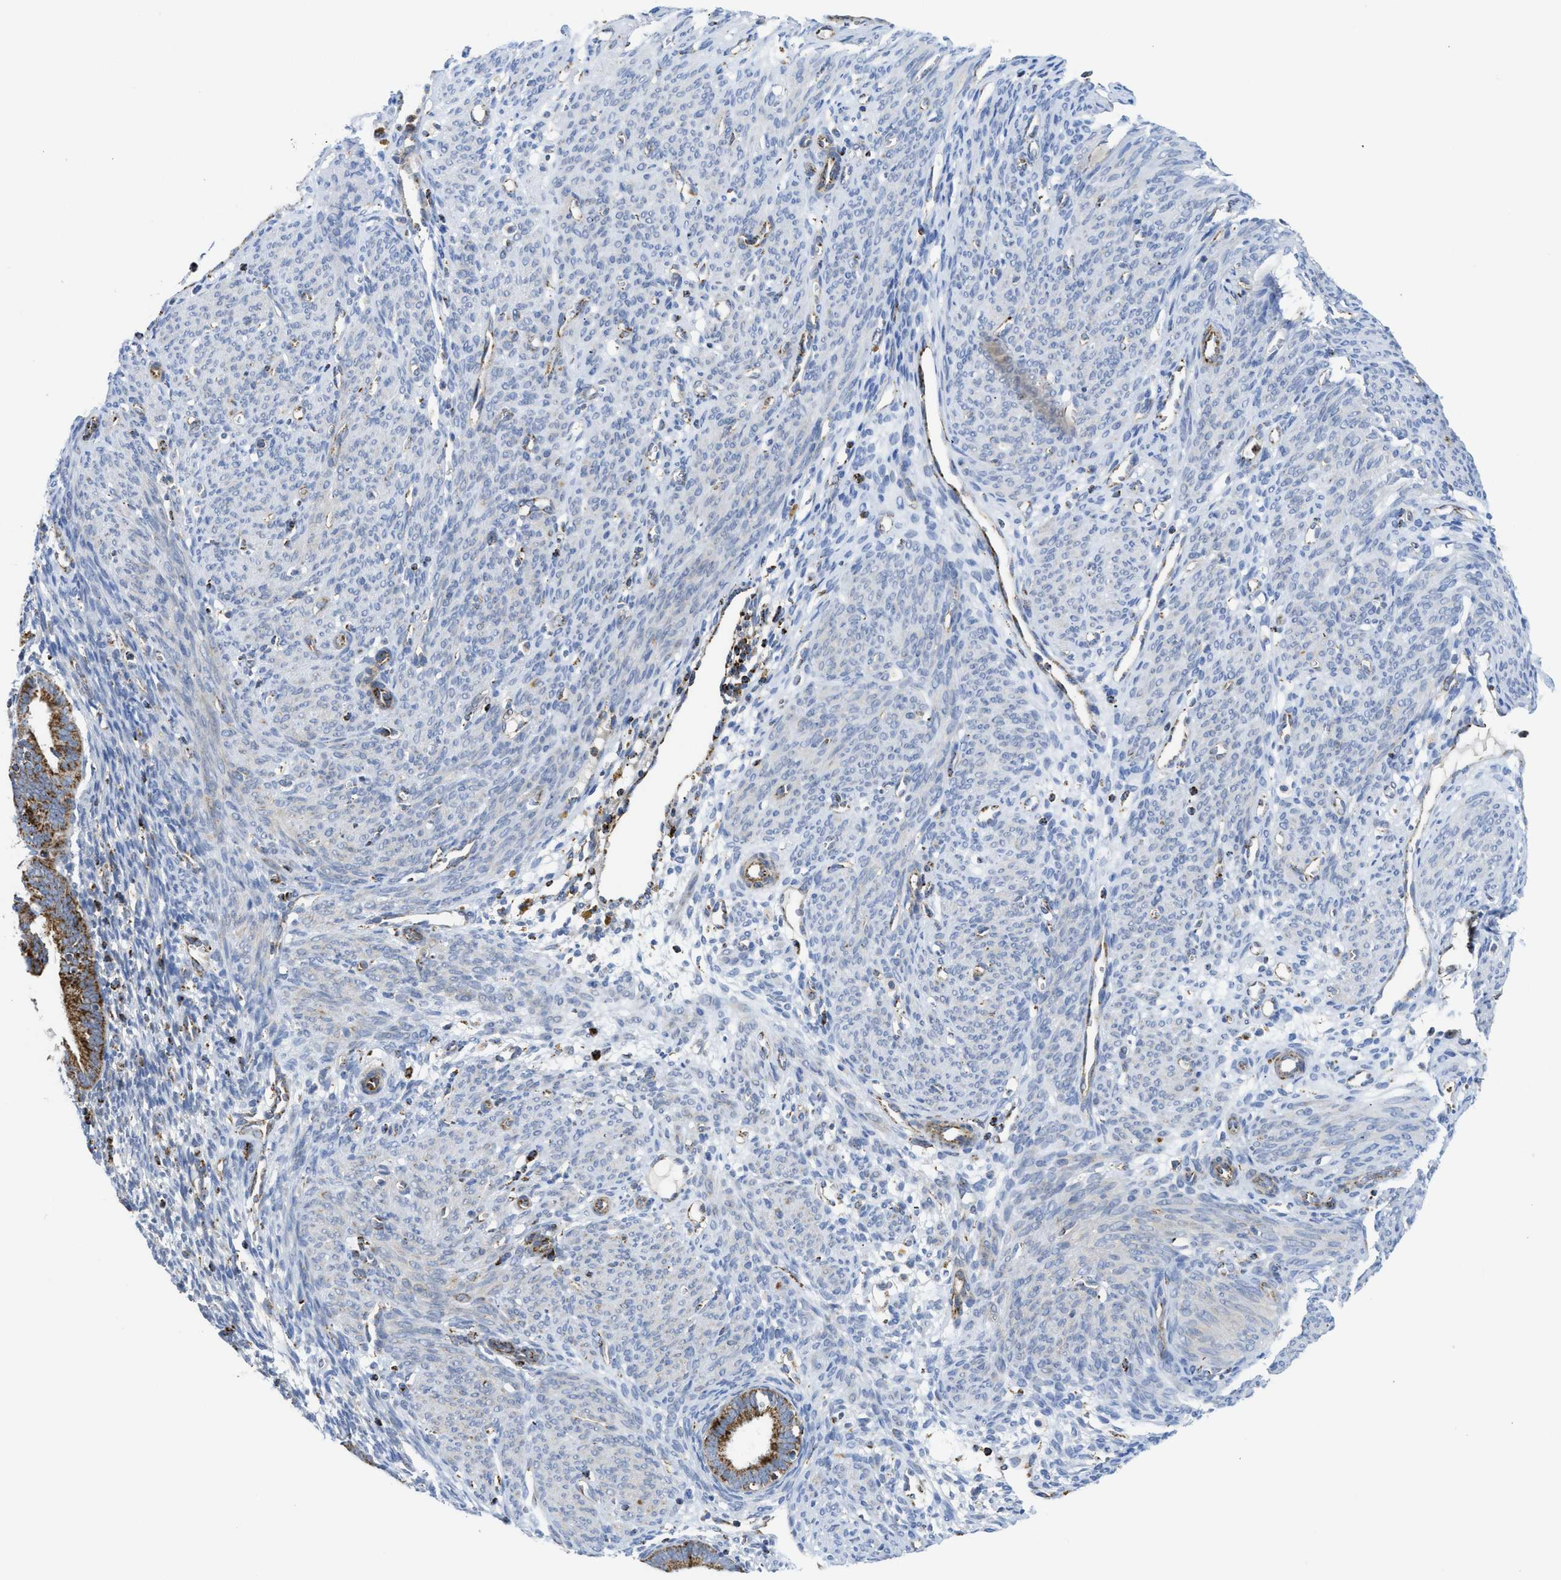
{"staining": {"intensity": "negative", "quantity": "none", "location": "none"}, "tissue": "endometrium", "cell_type": "Cells in endometrial stroma", "image_type": "normal", "snomed": [{"axis": "morphology", "description": "Normal tissue, NOS"}, {"axis": "morphology", "description": "Adenocarcinoma, NOS"}, {"axis": "topography", "description": "Endometrium"}, {"axis": "topography", "description": "Ovary"}], "caption": "DAB immunohistochemical staining of benign endometrium shows no significant staining in cells in endometrial stroma.", "gene": "SQOR", "patient": {"sex": "female", "age": 68}}